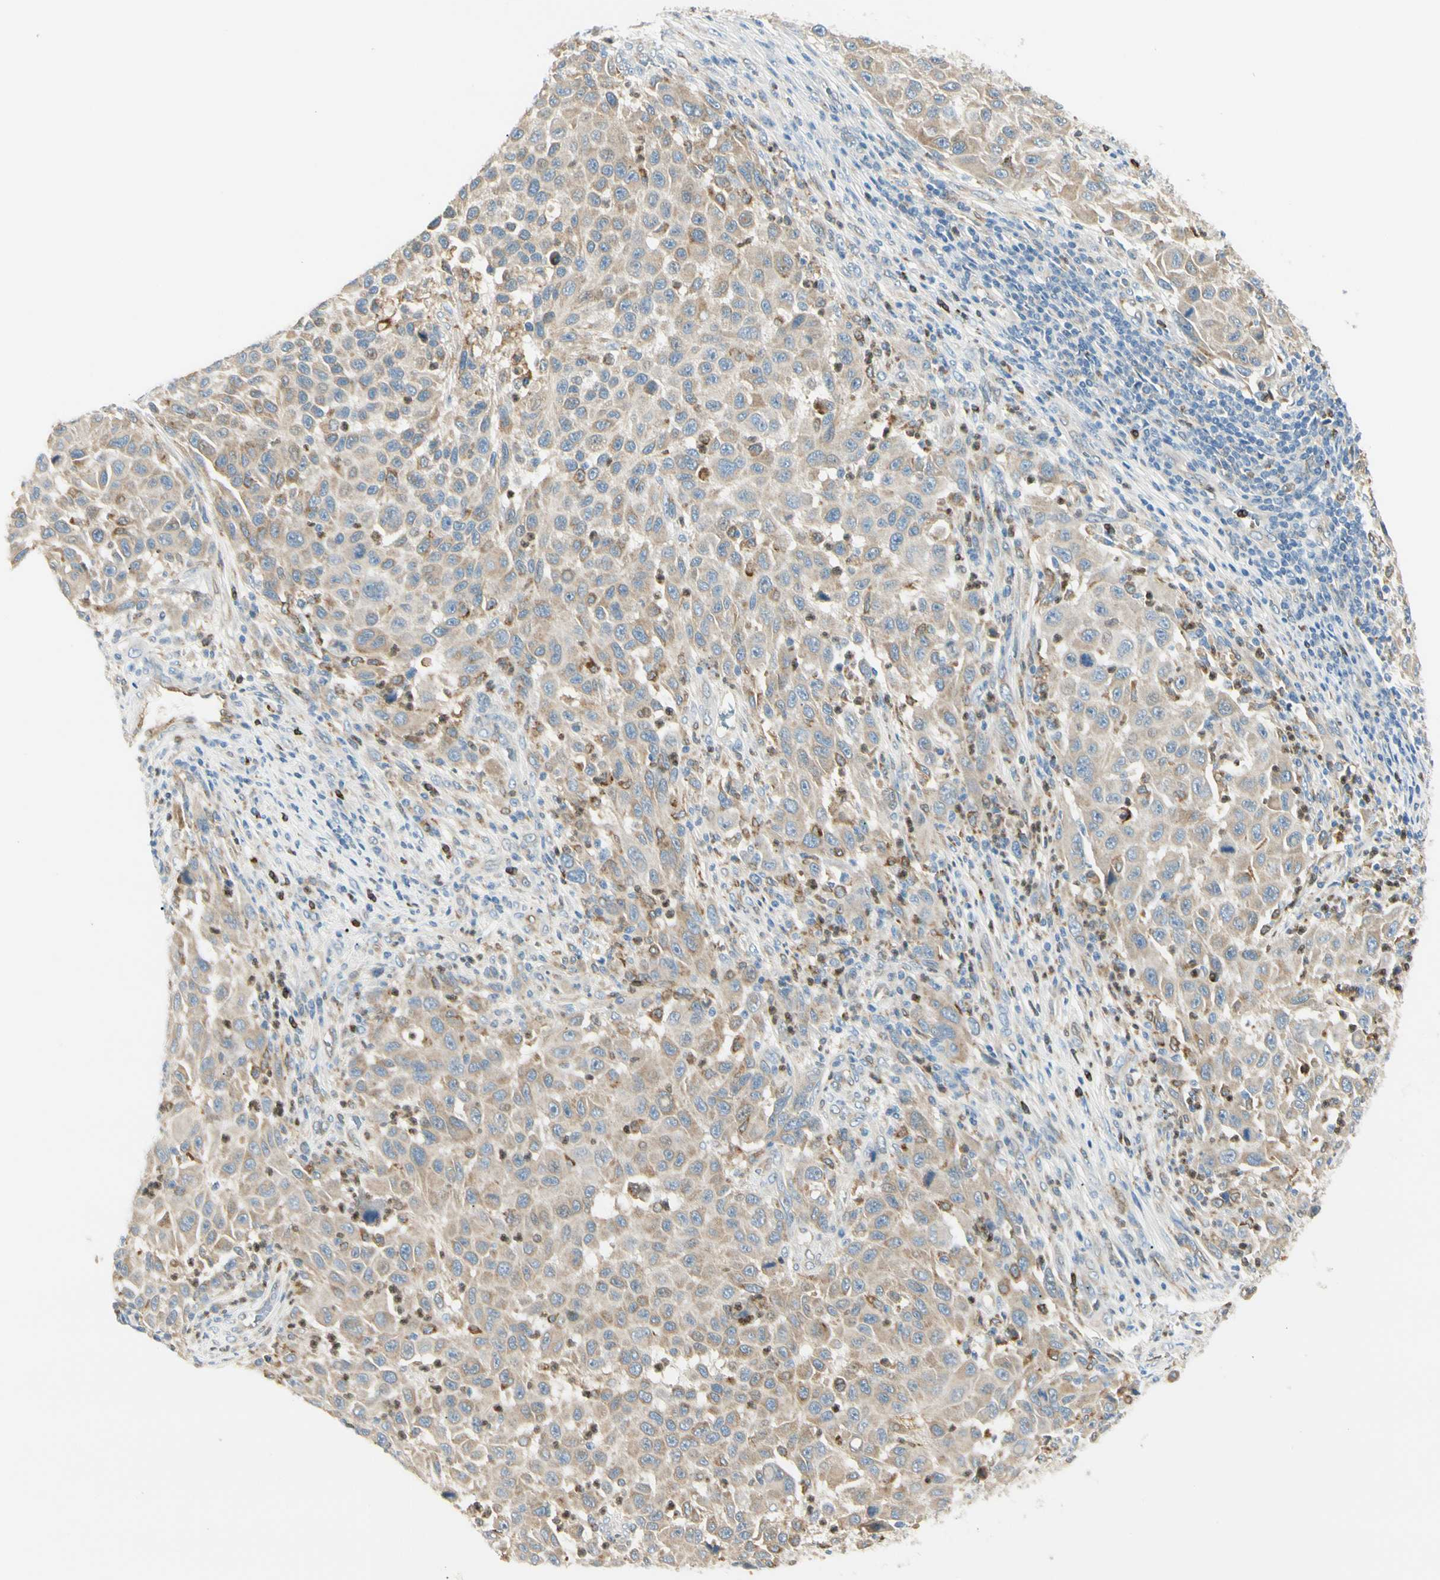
{"staining": {"intensity": "weak", "quantity": "25%-75%", "location": "cytoplasmic/membranous"}, "tissue": "melanoma", "cell_type": "Tumor cells", "image_type": "cancer", "snomed": [{"axis": "morphology", "description": "Malignant melanoma, Metastatic site"}, {"axis": "topography", "description": "Lymph node"}], "caption": "Tumor cells display low levels of weak cytoplasmic/membranous staining in about 25%-75% of cells in human melanoma. (IHC, brightfield microscopy, high magnification).", "gene": "LPCAT2", "patient": {"sex": "male", "age": 61}}